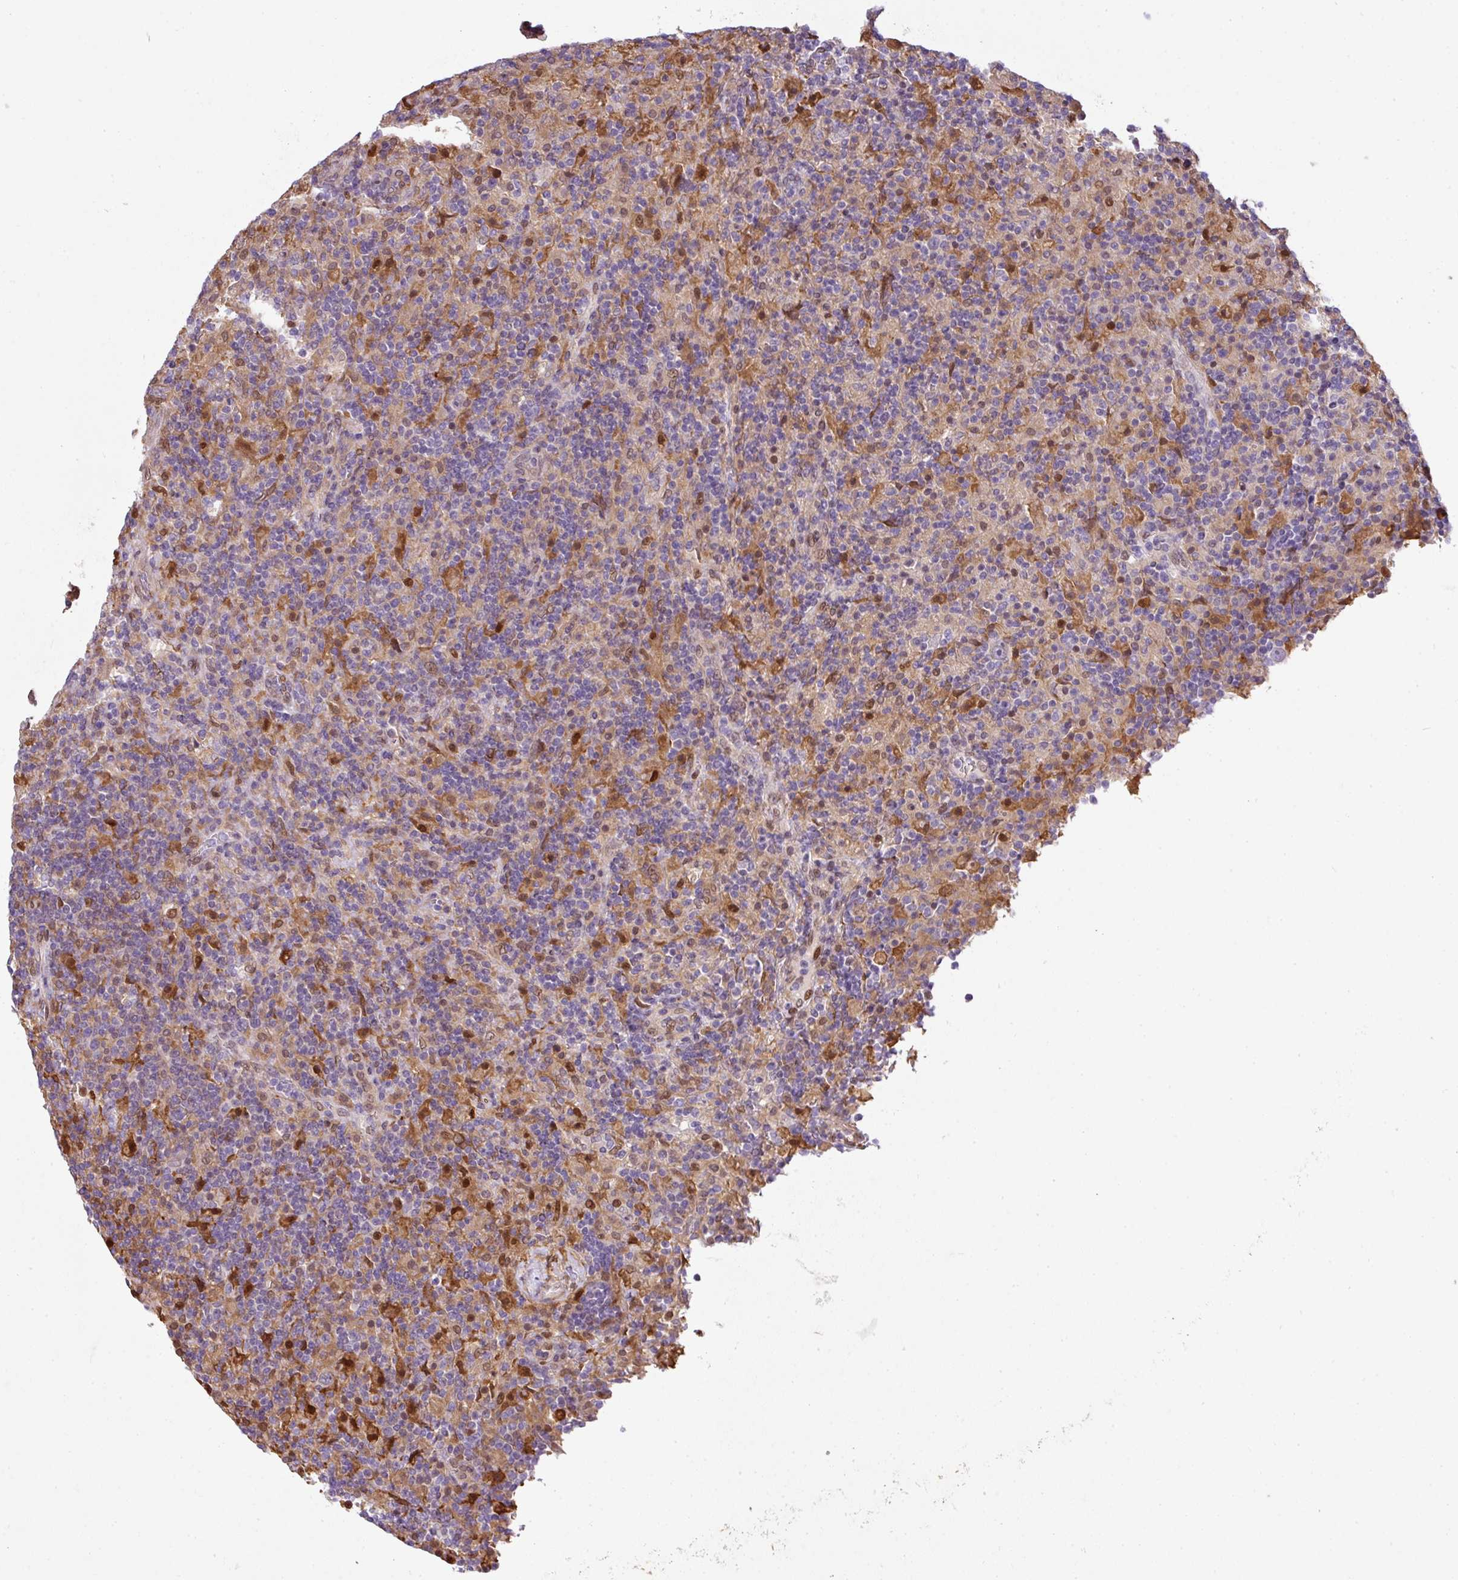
{"staining": {"intensity": "negative", "quantity": "none", "location": "none"}, "tissue": "lymphoma", "cell_type": "Tumor cells", "image_type": "cancer", "snomed": [{"axis": "morphology", "description": "Hodgkin's disease, NOS"}, {"axis": "topography", "description": "Lymph node"}], "caption": "Tumor cells show no significant expression in Hodgkin's disease.", "gene": "PLK1", "patient": {"sex": "male", "age": 70}}